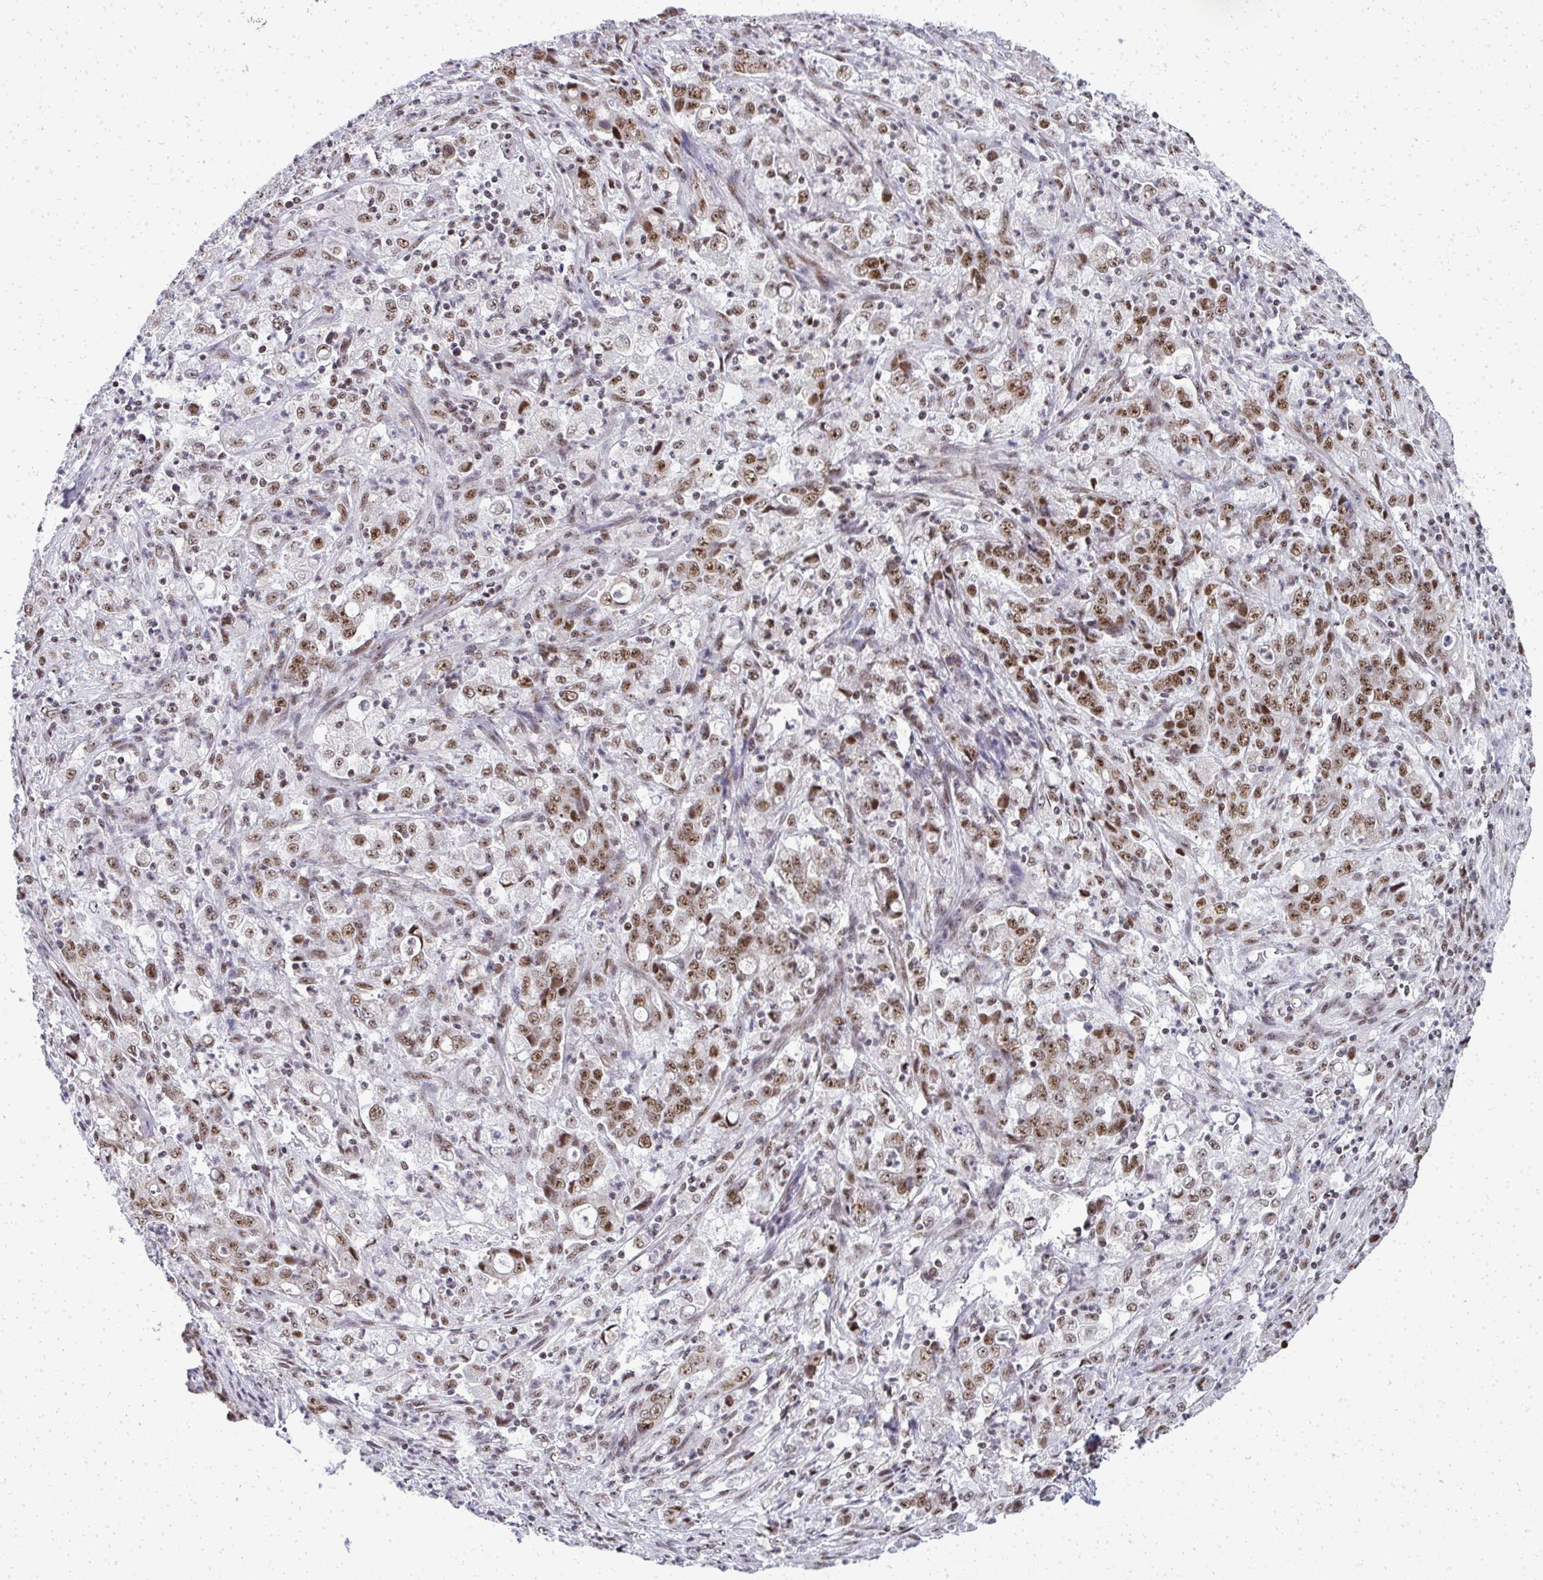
{"staining": {"intensity": "moderate", "quantity": ">75%", "location": "nuclear"}, "tissue": "stomach cancer", "cell_type": "Tumor cells", "image_type": "cancer", "snomed": [{"axis": "morphology", "description": "Adenocarcinoma, NOS"}, {"axis": "topography", "description": "Stomach, lower"}], "caption": "Immunohistochemistry (IHC) of stomach cancer demonstrates medium levels of moderate nuclear positivity in about >75% of tumor cells. The protein is shown in brown color, while the nuclei are stained blue.", "gene": "SIRT7", "patient": {"sex": "female", "age": 71}}